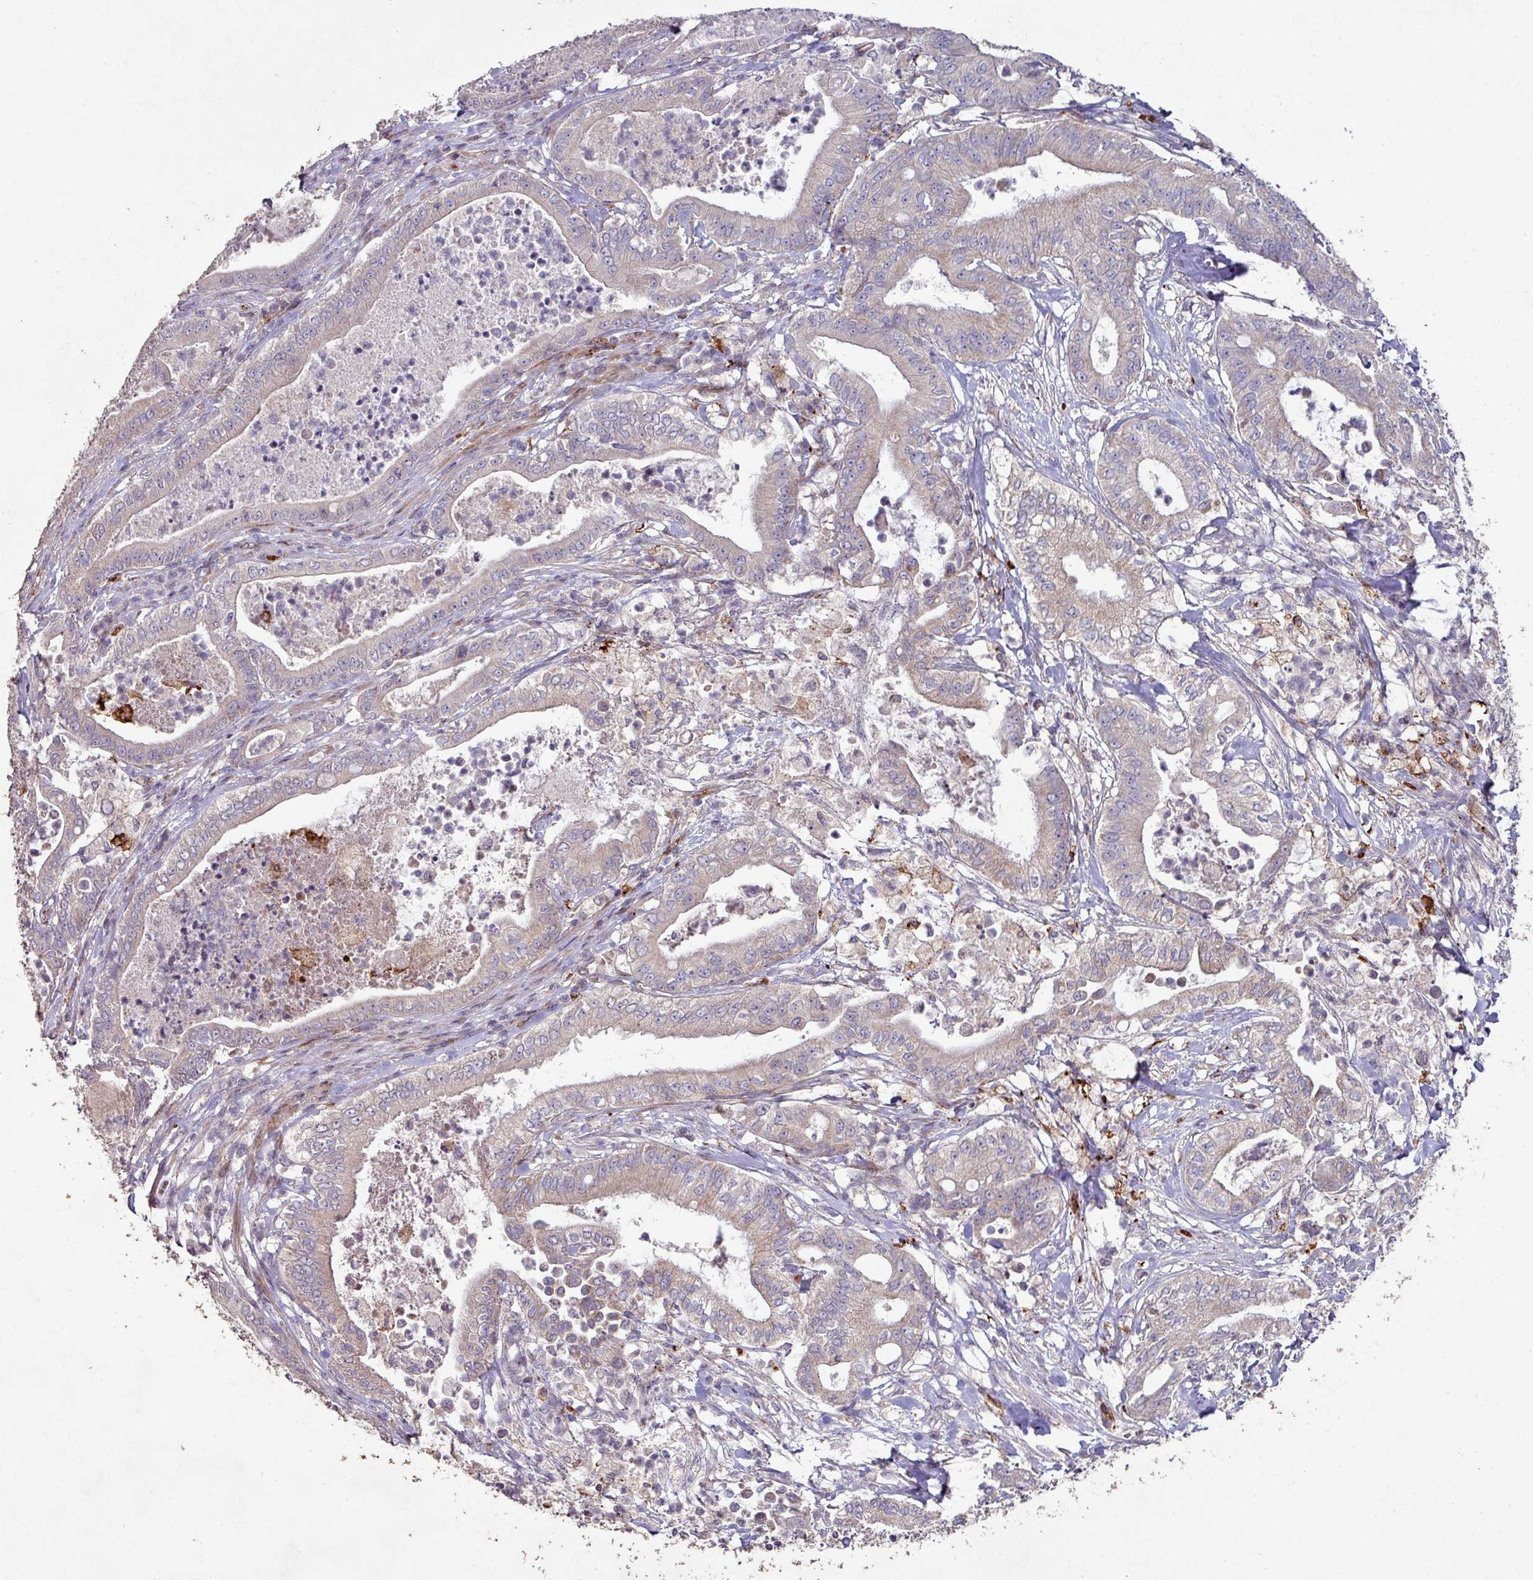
{"staining": {"intensity": "weak", "quantity": "<25%", "location": "cytoplasmic/membranous"}, "tissue": "pancreatic cancer", "cell_type": "Tumor cells", "image_type": "cancer", "snomed": [{"axis": "morphology", "description": "Adenocarcinoma, NOS"}, {"axis": "topography", "description": "Pancreas"}], "caption": "Pancreatic cancer (adenocarcinoma) was stained to show a protein in brown. There is no significant staining in tumor cells. (DAB immunohistochemistry (IHC) visualized using brightfield microscopy, high magnification).", "gene": "RPL23A", "patient": {"sex": "male", "age": 71}}